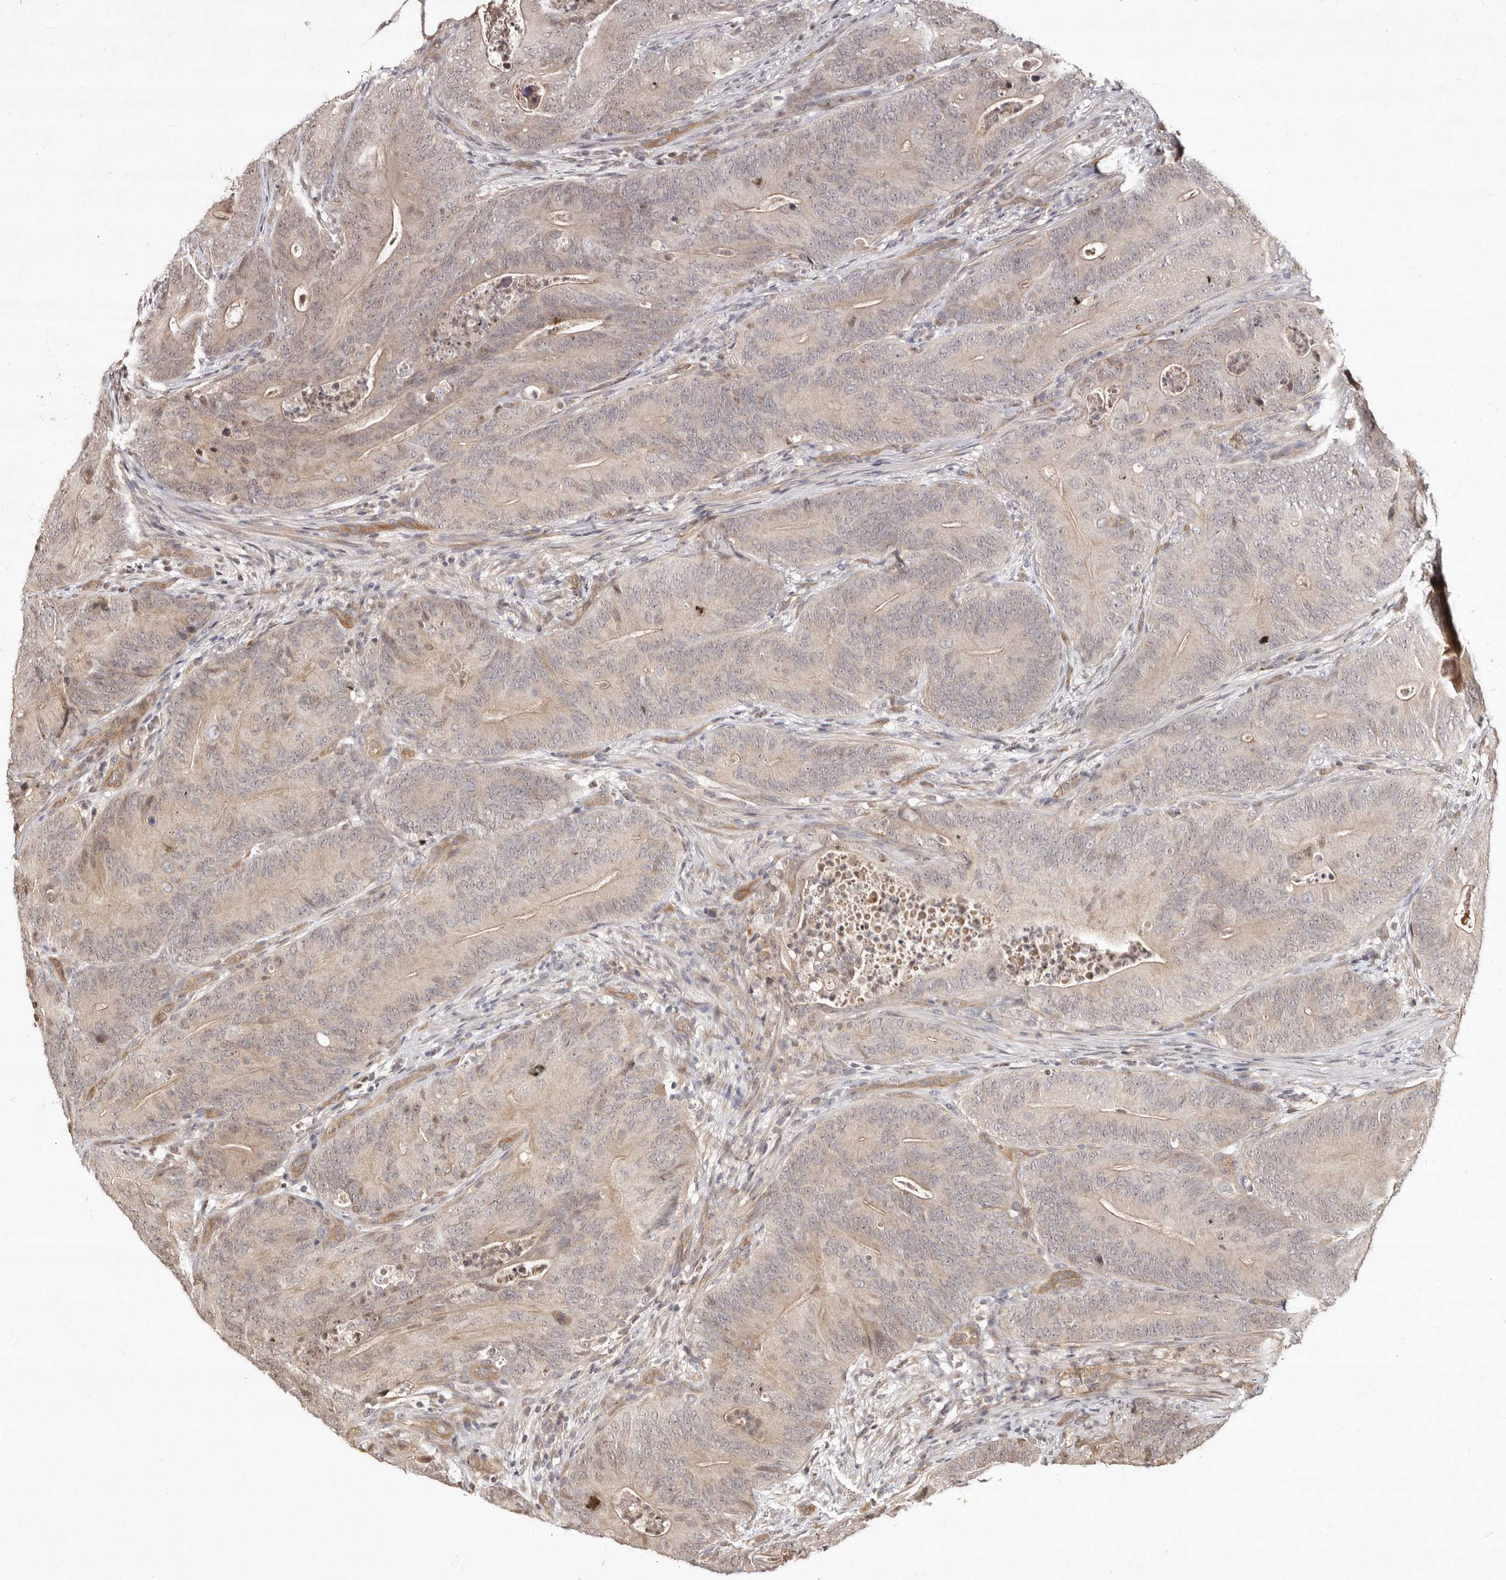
{"staining": {"intensity": "moderate", "quantity": "25%-75%", "location": "cytoplasmic/membranous"}, "tissue": "colorectal cancer", "cell_type": "Tumor cells", "image_type": "cancer", "snomed": [{"axis": "morphology", "description": "Normal tissue, NOS"}, {"axis": "topography", "description": "Colon"}], "caption": "Protein staining exhibits moderate cytoplasmic/membranous expression in approximately 25%-75% of tumor cells in colorectal cancer. (Brightfield microscopy of DAB IHC at high magnification).", "gene": "LCORL", "patient": {"sex": "female", "age": 82}}